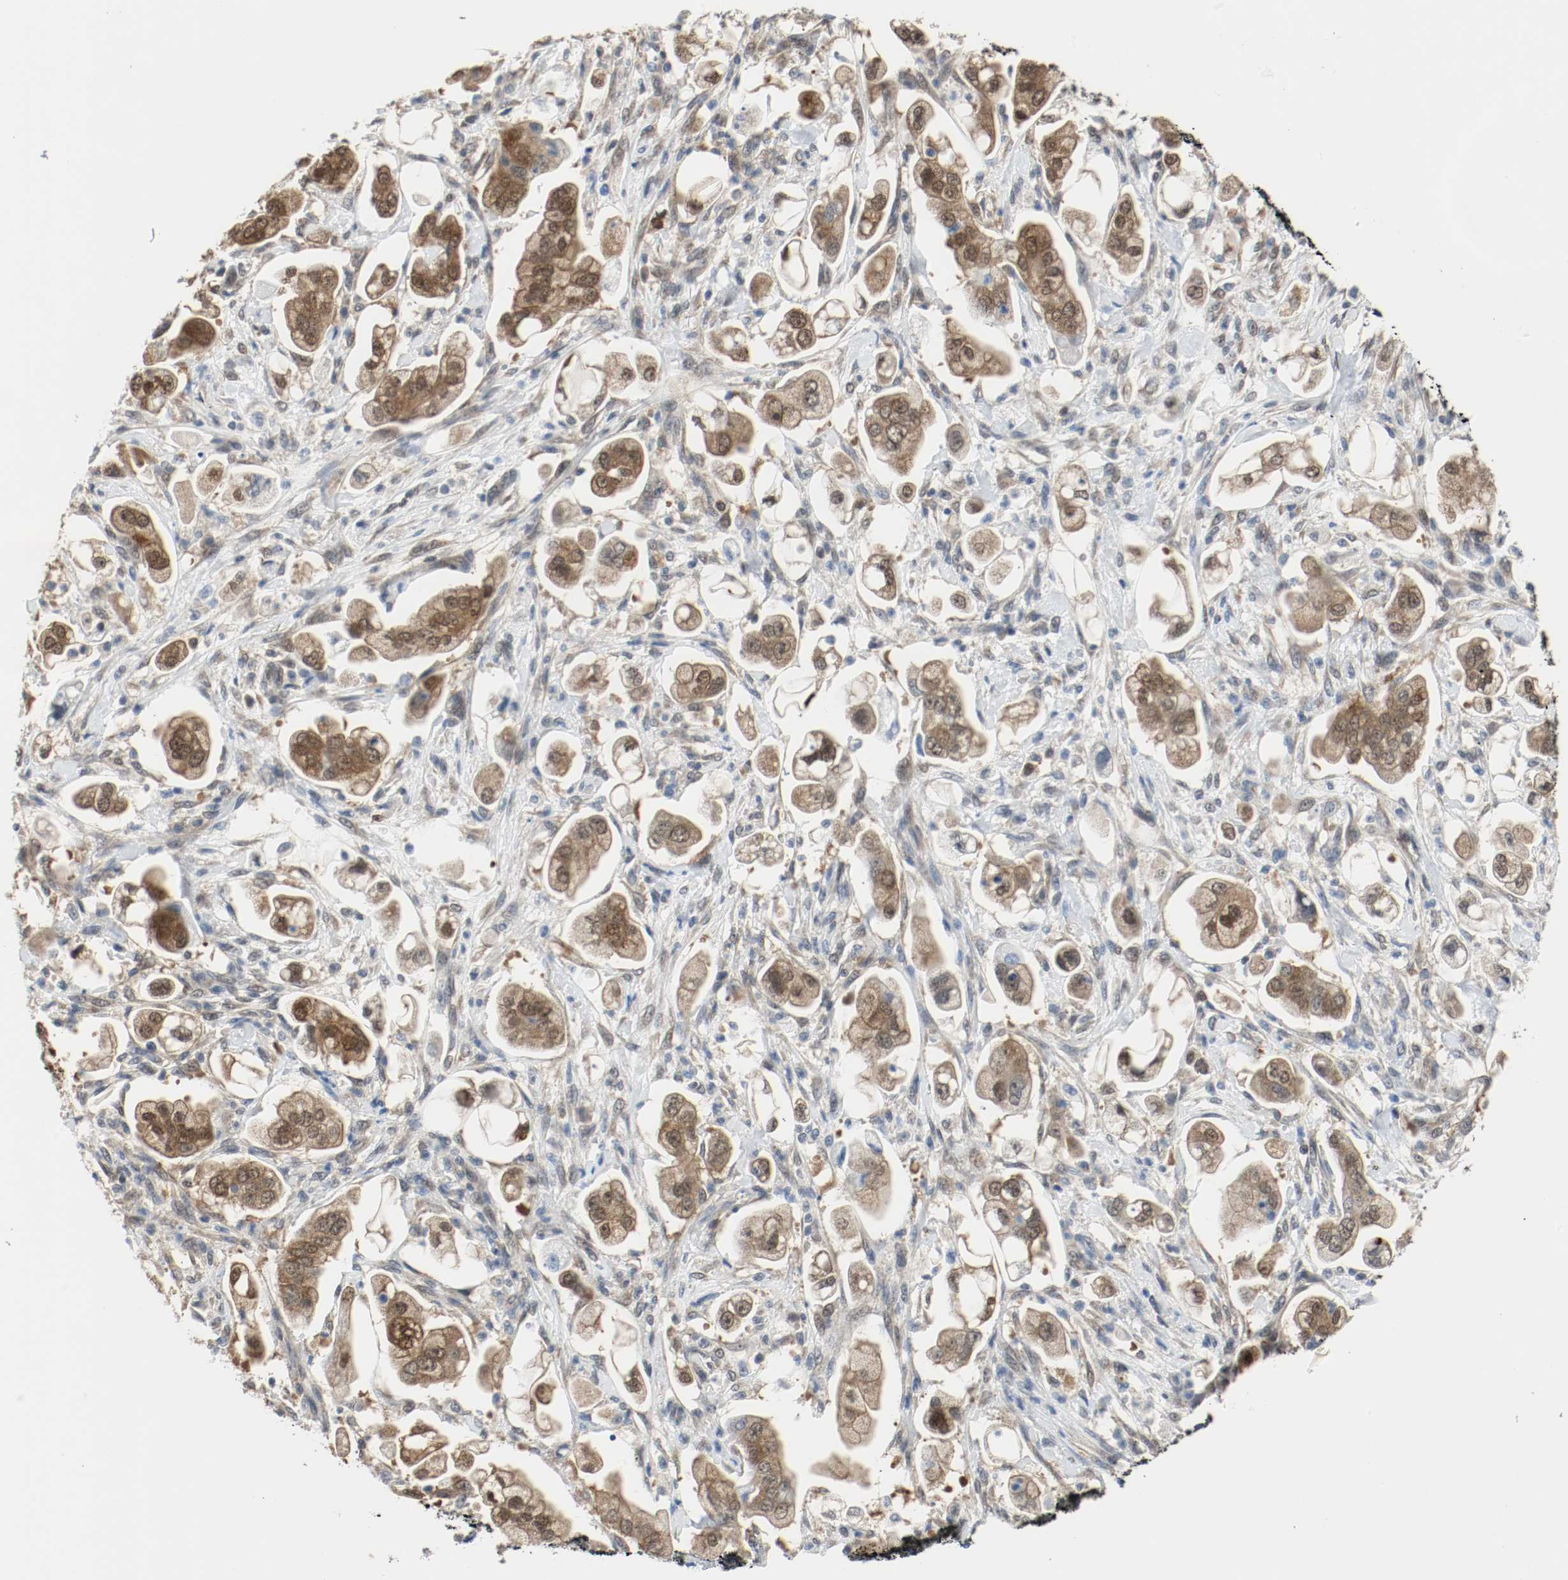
{"staining": {"intensity": "moderate", "quantity": ">75%", "location": "cytoplasmic/membranous,nuclear"}, "tissue": "stomach cancer", "cell_type": "Tumor cells", "image_type": "cancer", "snomed": [{"axis": "morphology", "description": "Adenocarcinoma, NOS"}, {"axis": "topography", "description": "Stomach"}], "caption": "A medium amount of moderate cytoplasmic/membranous and nuclear expression is seen in about >75% of tumor cells in stomach adenocarcinoma tissue.", "gene": "PPME1", "patient": {"sex": "male", "age": 62}}